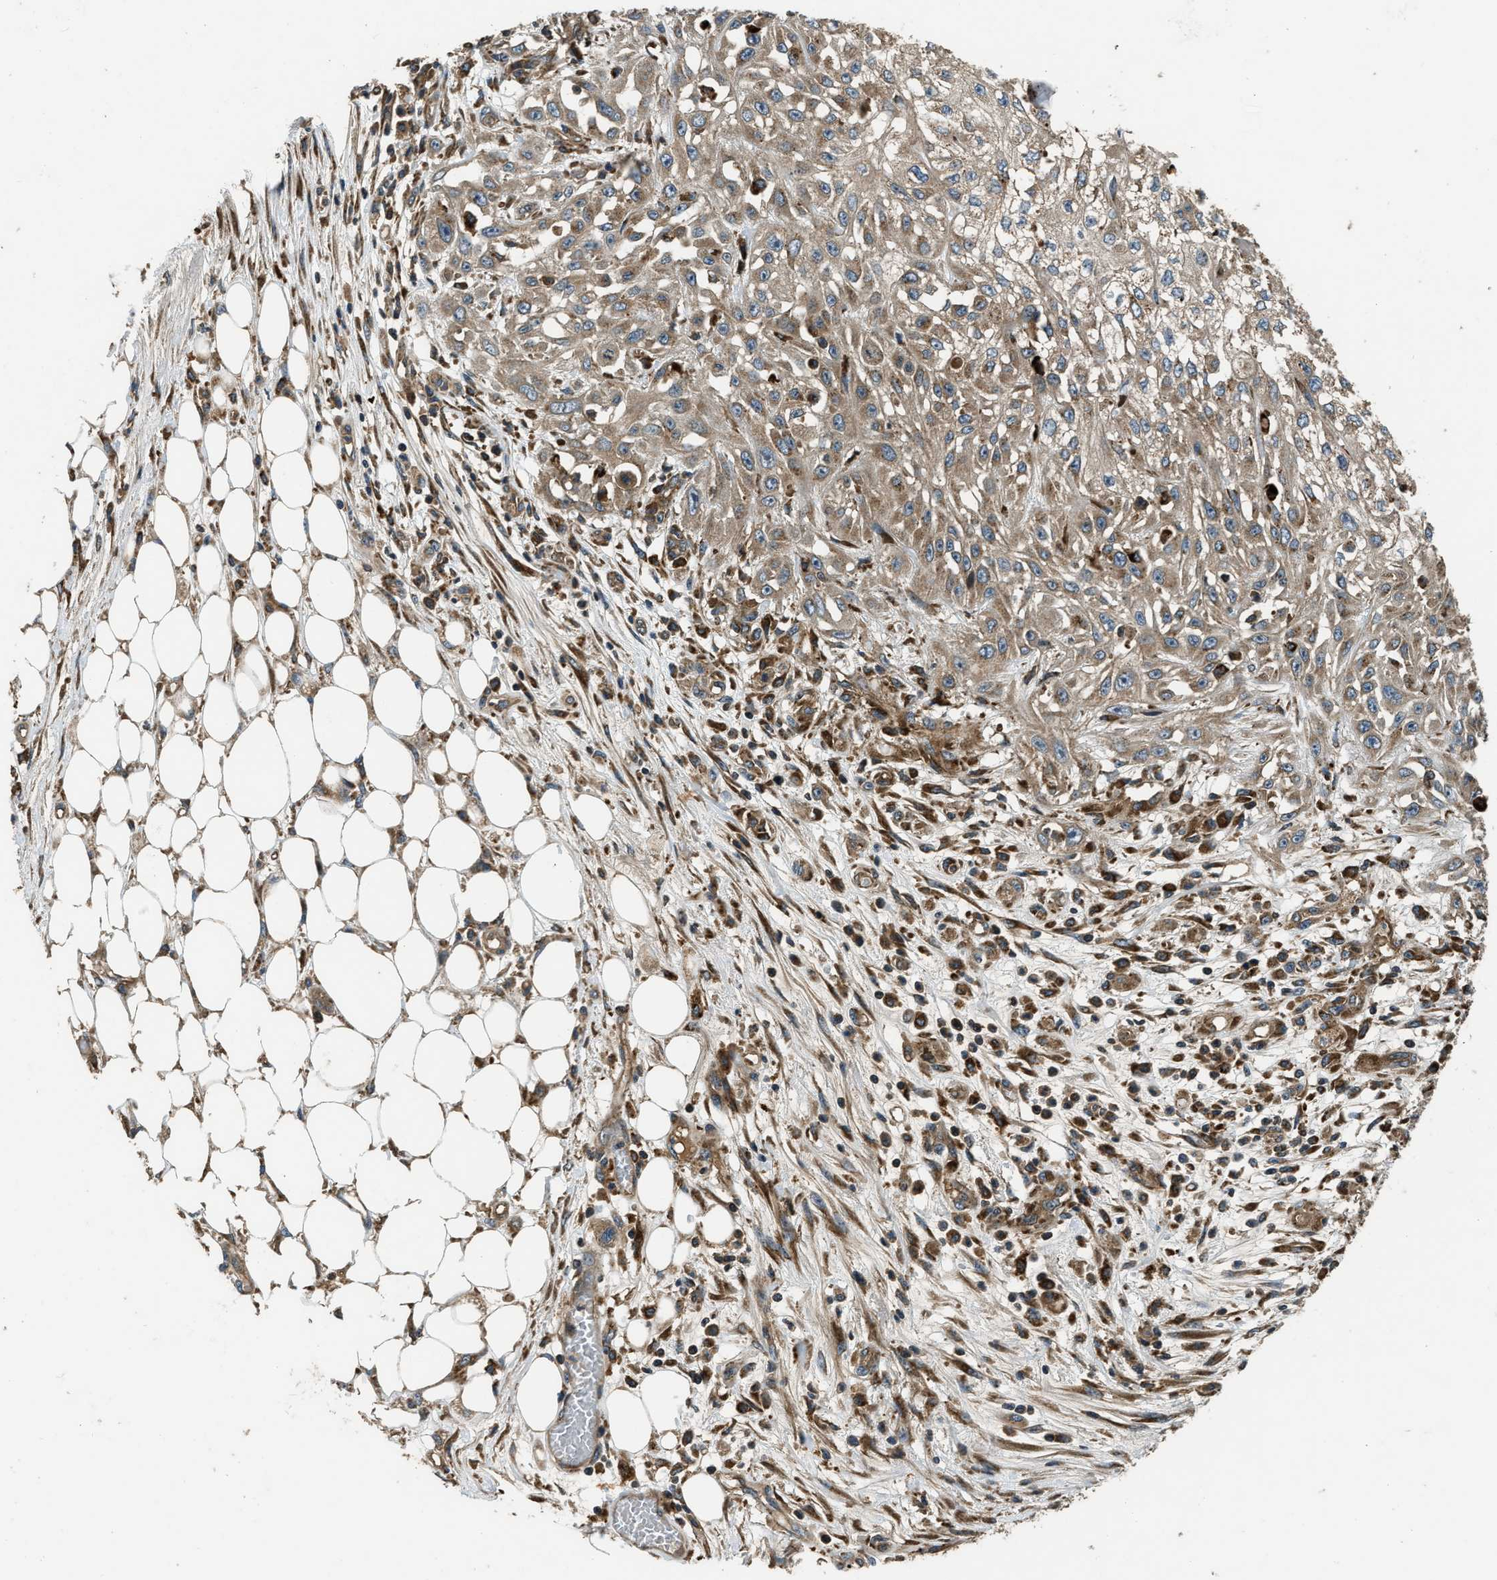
{"staining": {"intensity": "moderate", "quantity": ">75%", "location": "cytoplasmic/membranous"}, "tissue": "skin cancer", "cell_type": "Tumor cells", "image_type": "cancer", "snomed": [{"axis": "morphology", "description": "Squamous cell carcinoma, NOS"}, {"axis": "morphology", "description": "Squamous cell carcinoma, metastatic, NOS"}, {"axis": "topography", "description": "Skin"}, {"axis": "topography", "description": "Lymph node"}], "caption": "Immunohistochemistry (IHC) staining of skin squamous cell carcinoma, which demonstrates medium levels of moderate cytoplasmic/membranous expression in about >75% of tumor cells indicating moderate cytoplasmic/membranous protein expression. The staining was performed using DAB (3,3'-diaminobenzidine) (brown) for protein detection and nuclei were counterstained in hematoxylin (blue).", "gene": "GGH", "patient": {"sex": "male", "age": 75}}